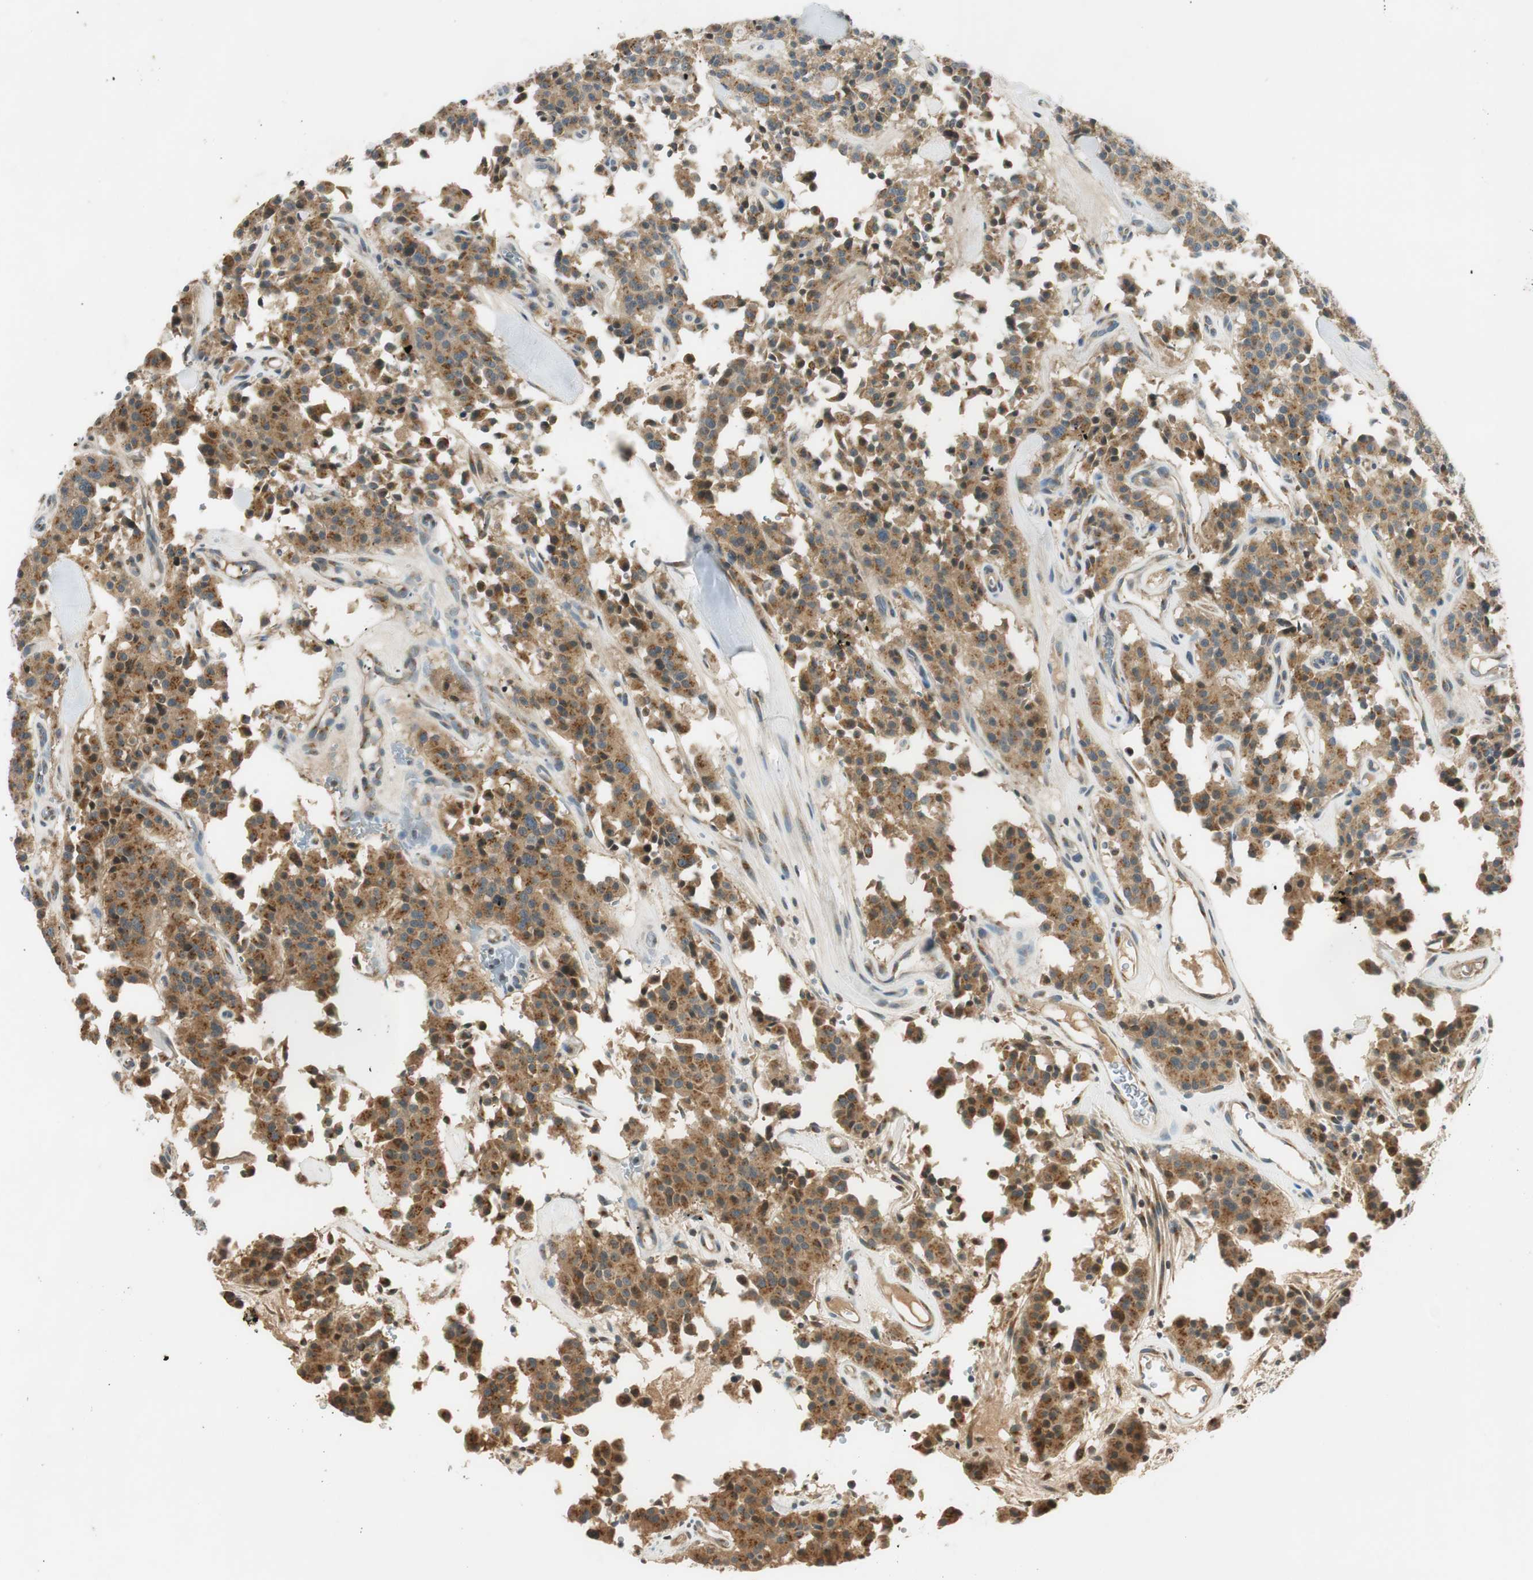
{"staining": {"intensity": "weak", "quantity": ">75%", "location": "cytoplasmic/membranous"}, "tissue": "carcinoid", "cell_type": "Tumor cells", "image_type": "cancer", "snomed": [{"axis": "morphology", "description": "Carcinoid, malignant, NOS"}, {"axis": "topography", "description": "Lung"}], "caption": "Brown immunohistochemical staining in human carcinoid reveals weak cytoplasmic/membranous expression in about >75% of tumor cells.", "gene": "NEO1", "patient": {"sex": "male", "age": 30}}